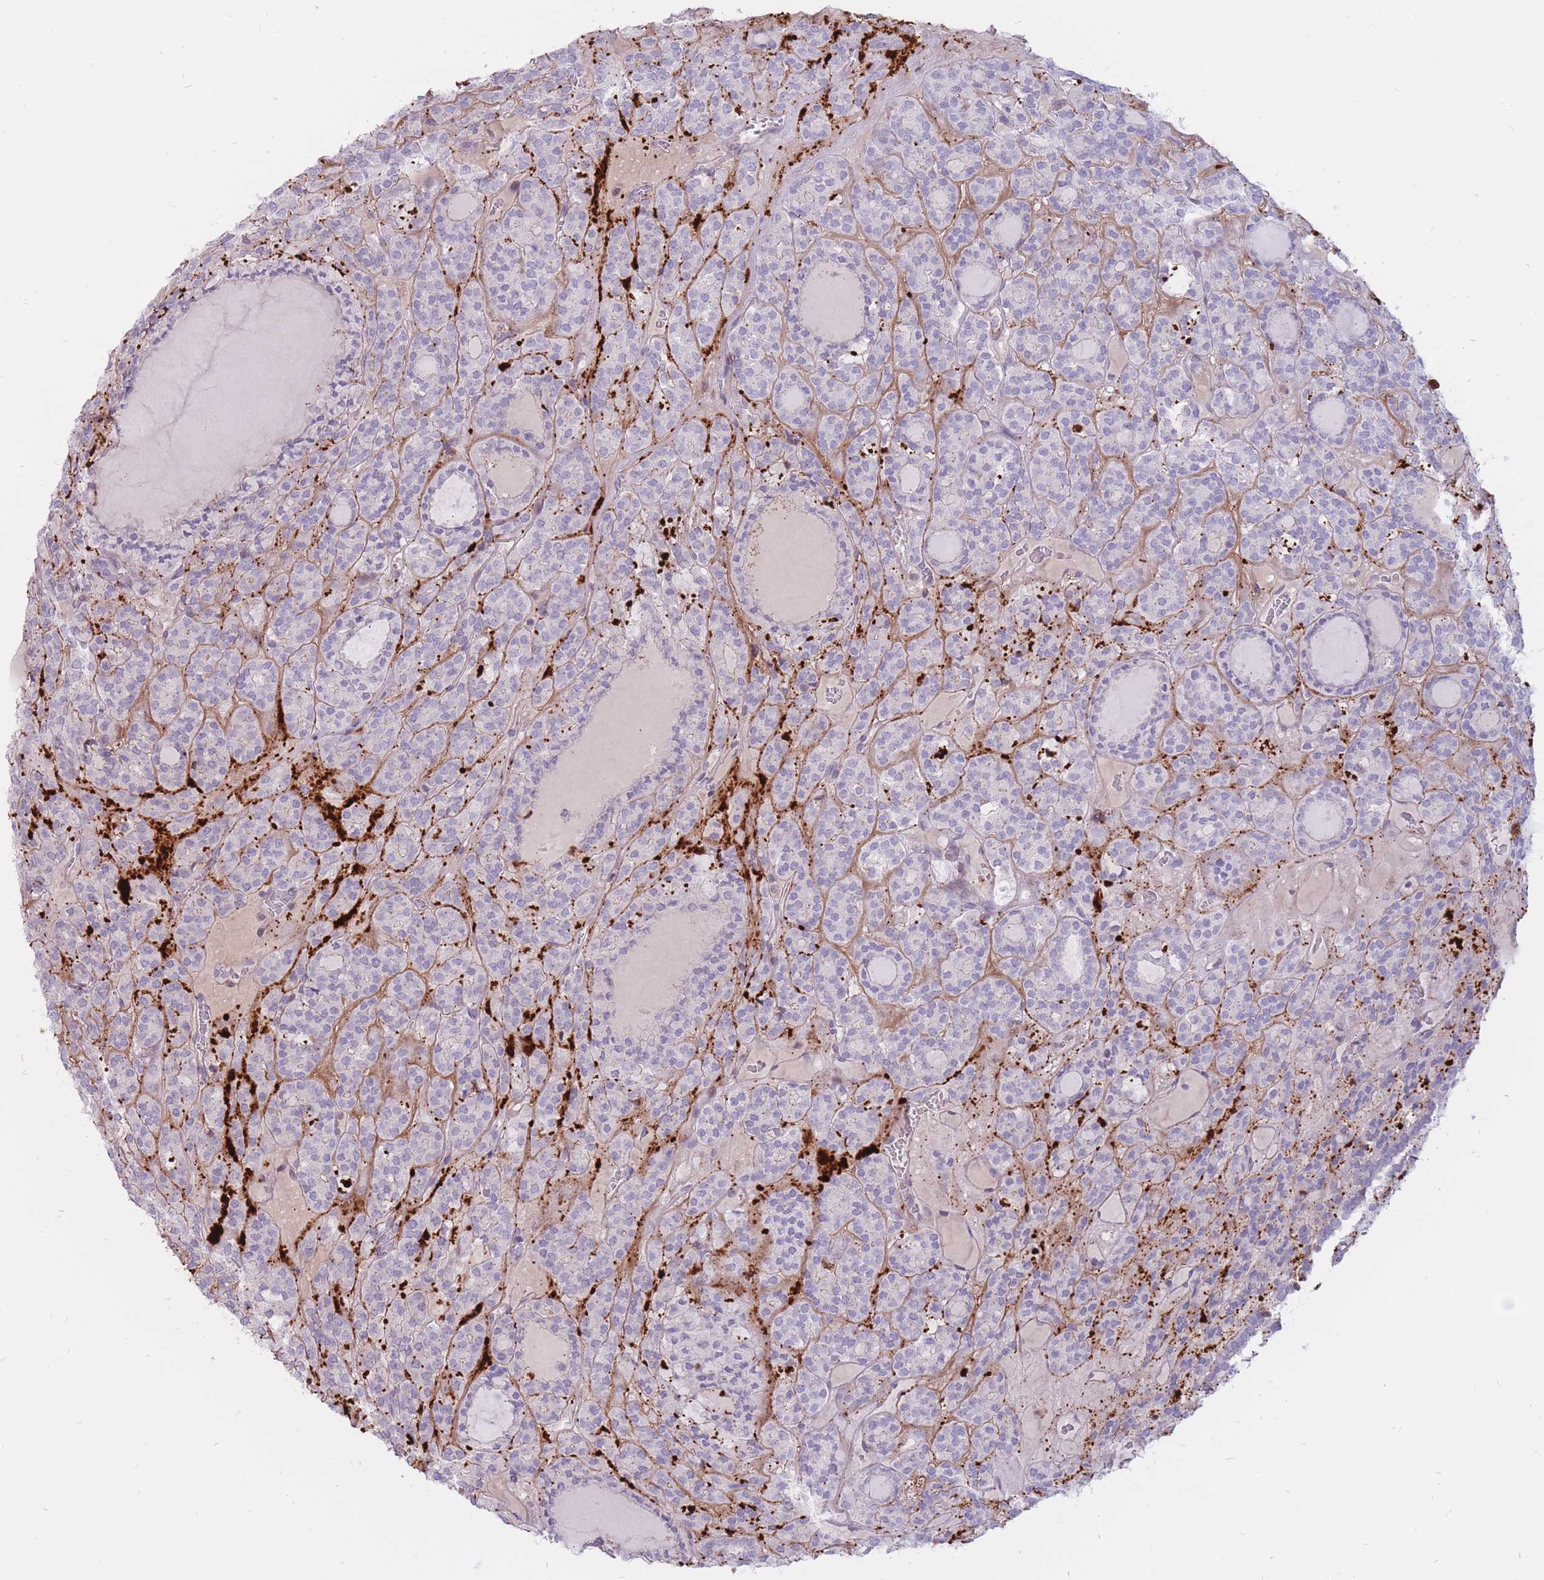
{"staining": {"intensity": "negative", "quantity": "none", "location": "none"}, "tissue": "thyroid cancer", "cell_type": "Tumor cells", "image_type": "cancer", "snomed": [{"axis": "morphology", "description": "Follicular adenoma carcinoma, NOS"}, {"axis": "topography", "description": "Thyroid gland"}], "caption": "Tumor cells are negative for brown protein staining in thyroid follicular adenoma carcinoma.", "gene": "PTGDR", "patient": {"sex": "female", "age": 63}}